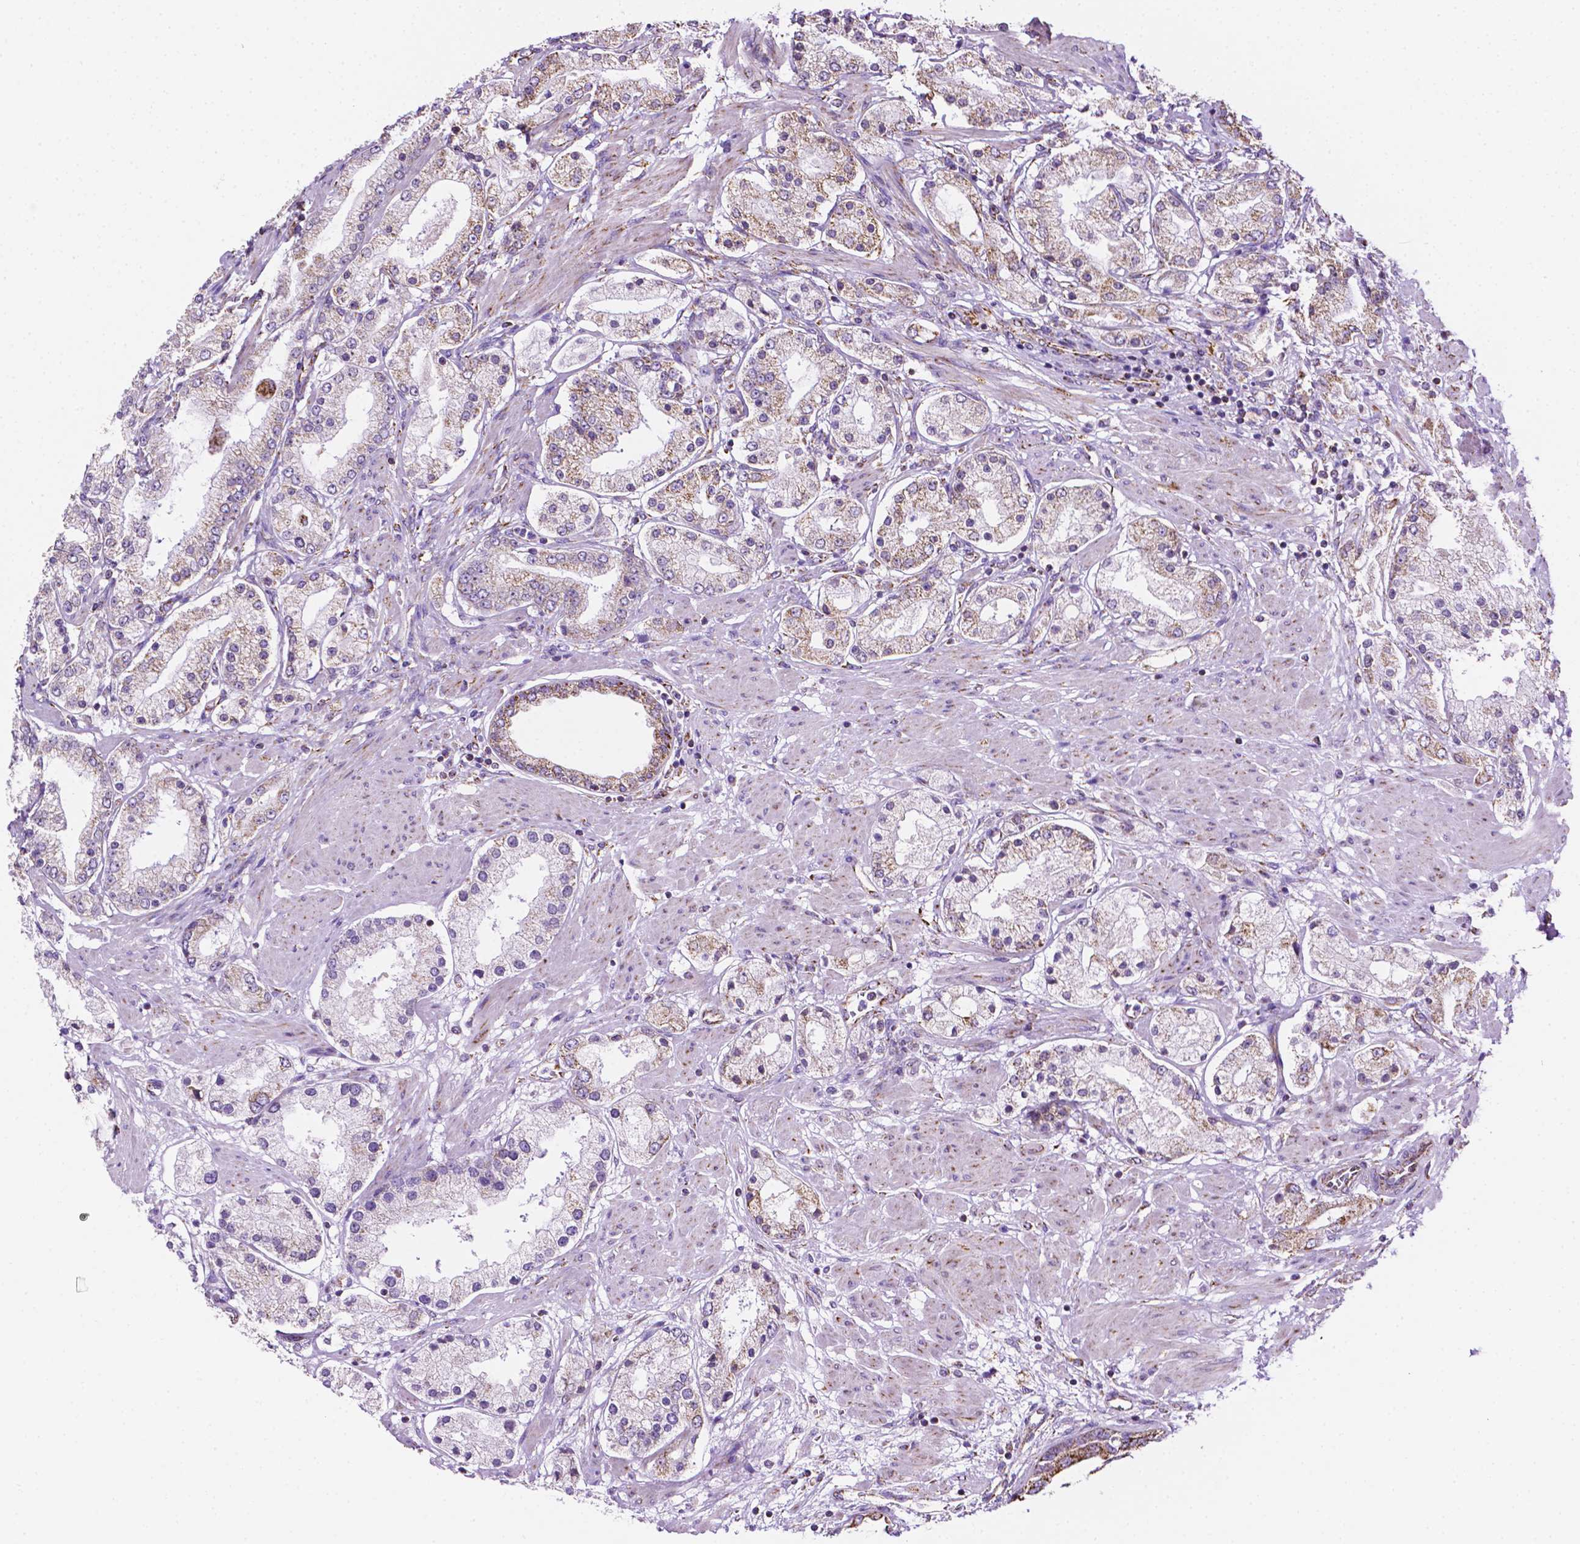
{"staining": {"intensity": "moderate", "quantity": "25%-75%", "location": "cytoplasmic/membranous"}, "tissue": "prostate cancer", "cell_type": "Tumor cells", "image_type": "cancer", "snomed": [{"axis": "morphology", "description": "Adenocarcinoma, High grade"}, {"axis": "topography", "description": "Prostate"}], "caption": "Tumor cells display medium levels of moderate cytoplasmic/membranous positivity in about 25%-75% of cells in human prostate cancer.", "gene": "RMDN3", "patient": {"sex": "male", "age": 67}}